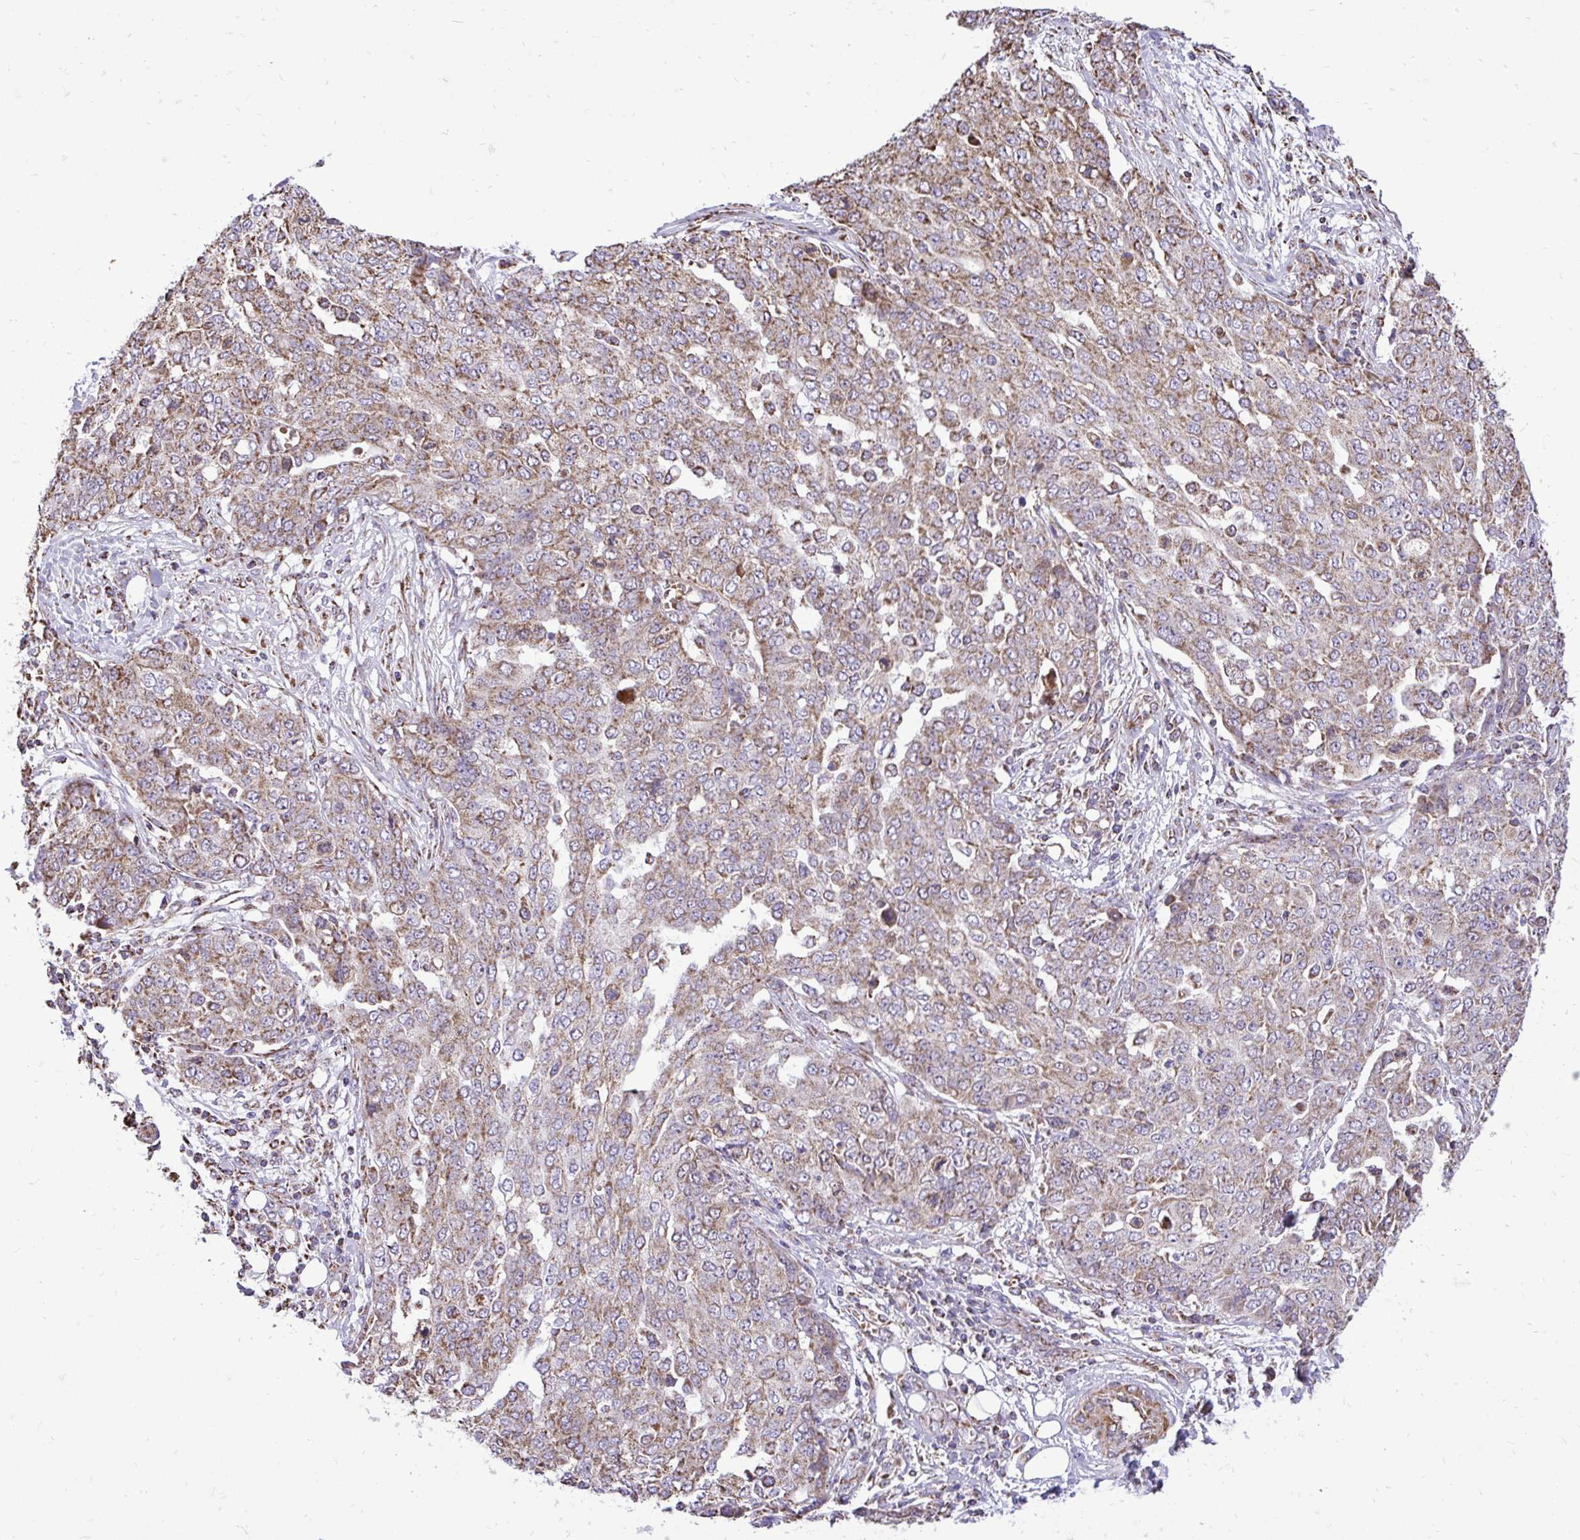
{"staining": {"intensity": "moderate", "quantity": ">75%", "location": "cytoplasmic/membranous"}, "tissue": "ovarian cancer", "cell_type": "Tumor cells", "image_type": "cancer", "snomed": [{"axis": "morphology", "description": "Cystadenocarcinoma, serous, NOS"}, {"axis": "topography", "description": "Soft tissue"}, {"axis": "topography", "description": "Ovary"}], "caption": "This is an image of immunohistochemistry staining of serous cystadenocarcinoma (ovarian), which shows moderate positivity in the cytoplasmic/membranous of tumor cells.", "gene": "UBE2C", "patient": {"sex": "female", "age": 57}}